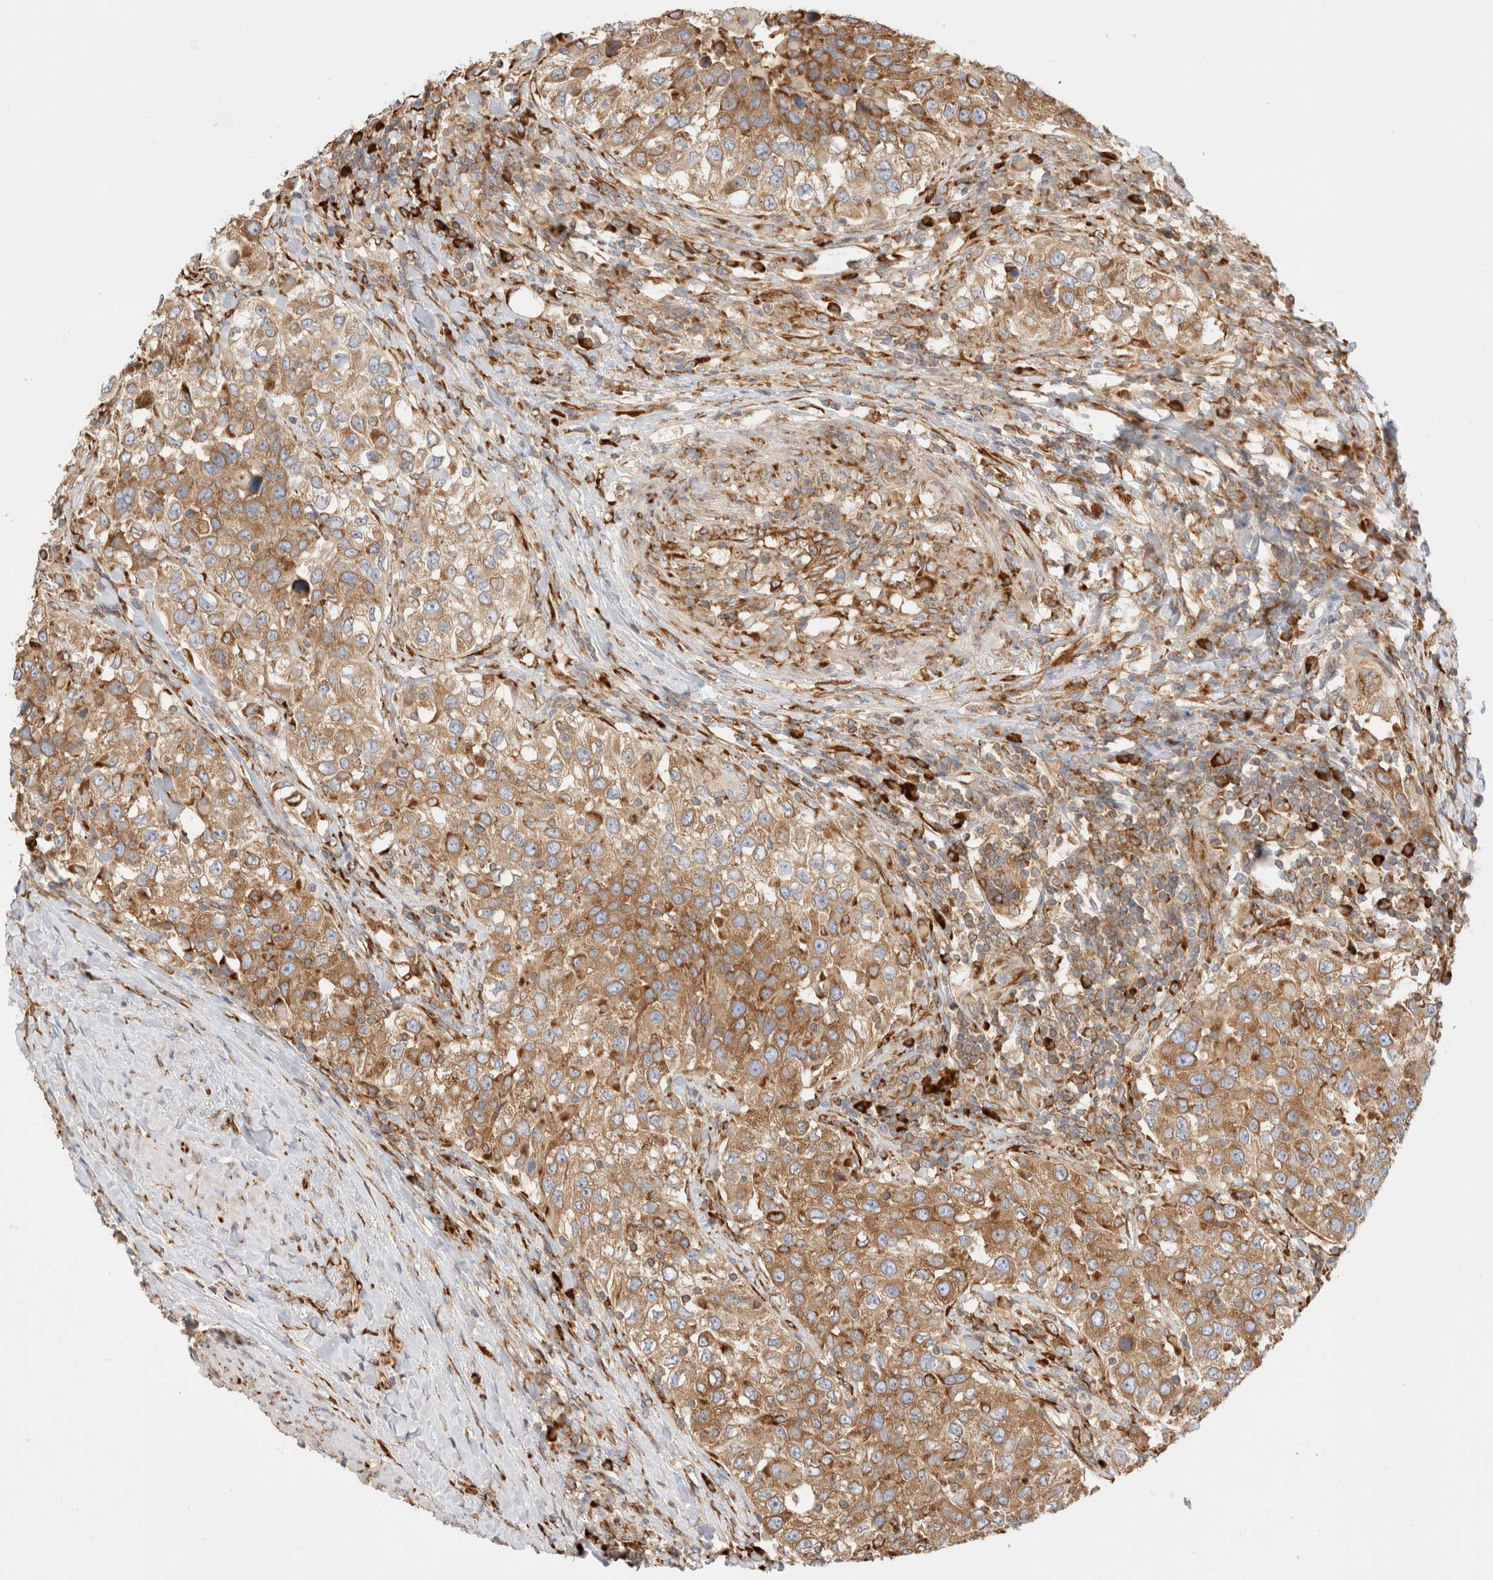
{"staining": {"intensity": "moderate", "quantity": ">75%", "location": "cytoplasmic/membranous"}, "tissue": "urothelial cancer", "cell_type": "Tumor cells", "image_type": "cancer", "snomed": [{"axis": "morphology", "description": "Urothelial carcinoma, High grade"}, {"axis": "topography", "description": "Urinary bladder"}], "caption": "Urothelial cancer tissue reveals moderate cytoplasmic/membranous staining in about >75% of tumor cells (DAB (3,3'-diaminobenzidine) IHC with brightfield microscopy, high magnification).", "gene": "ZC2HC1A", "patient": {"sex": "female", "age": 80}}